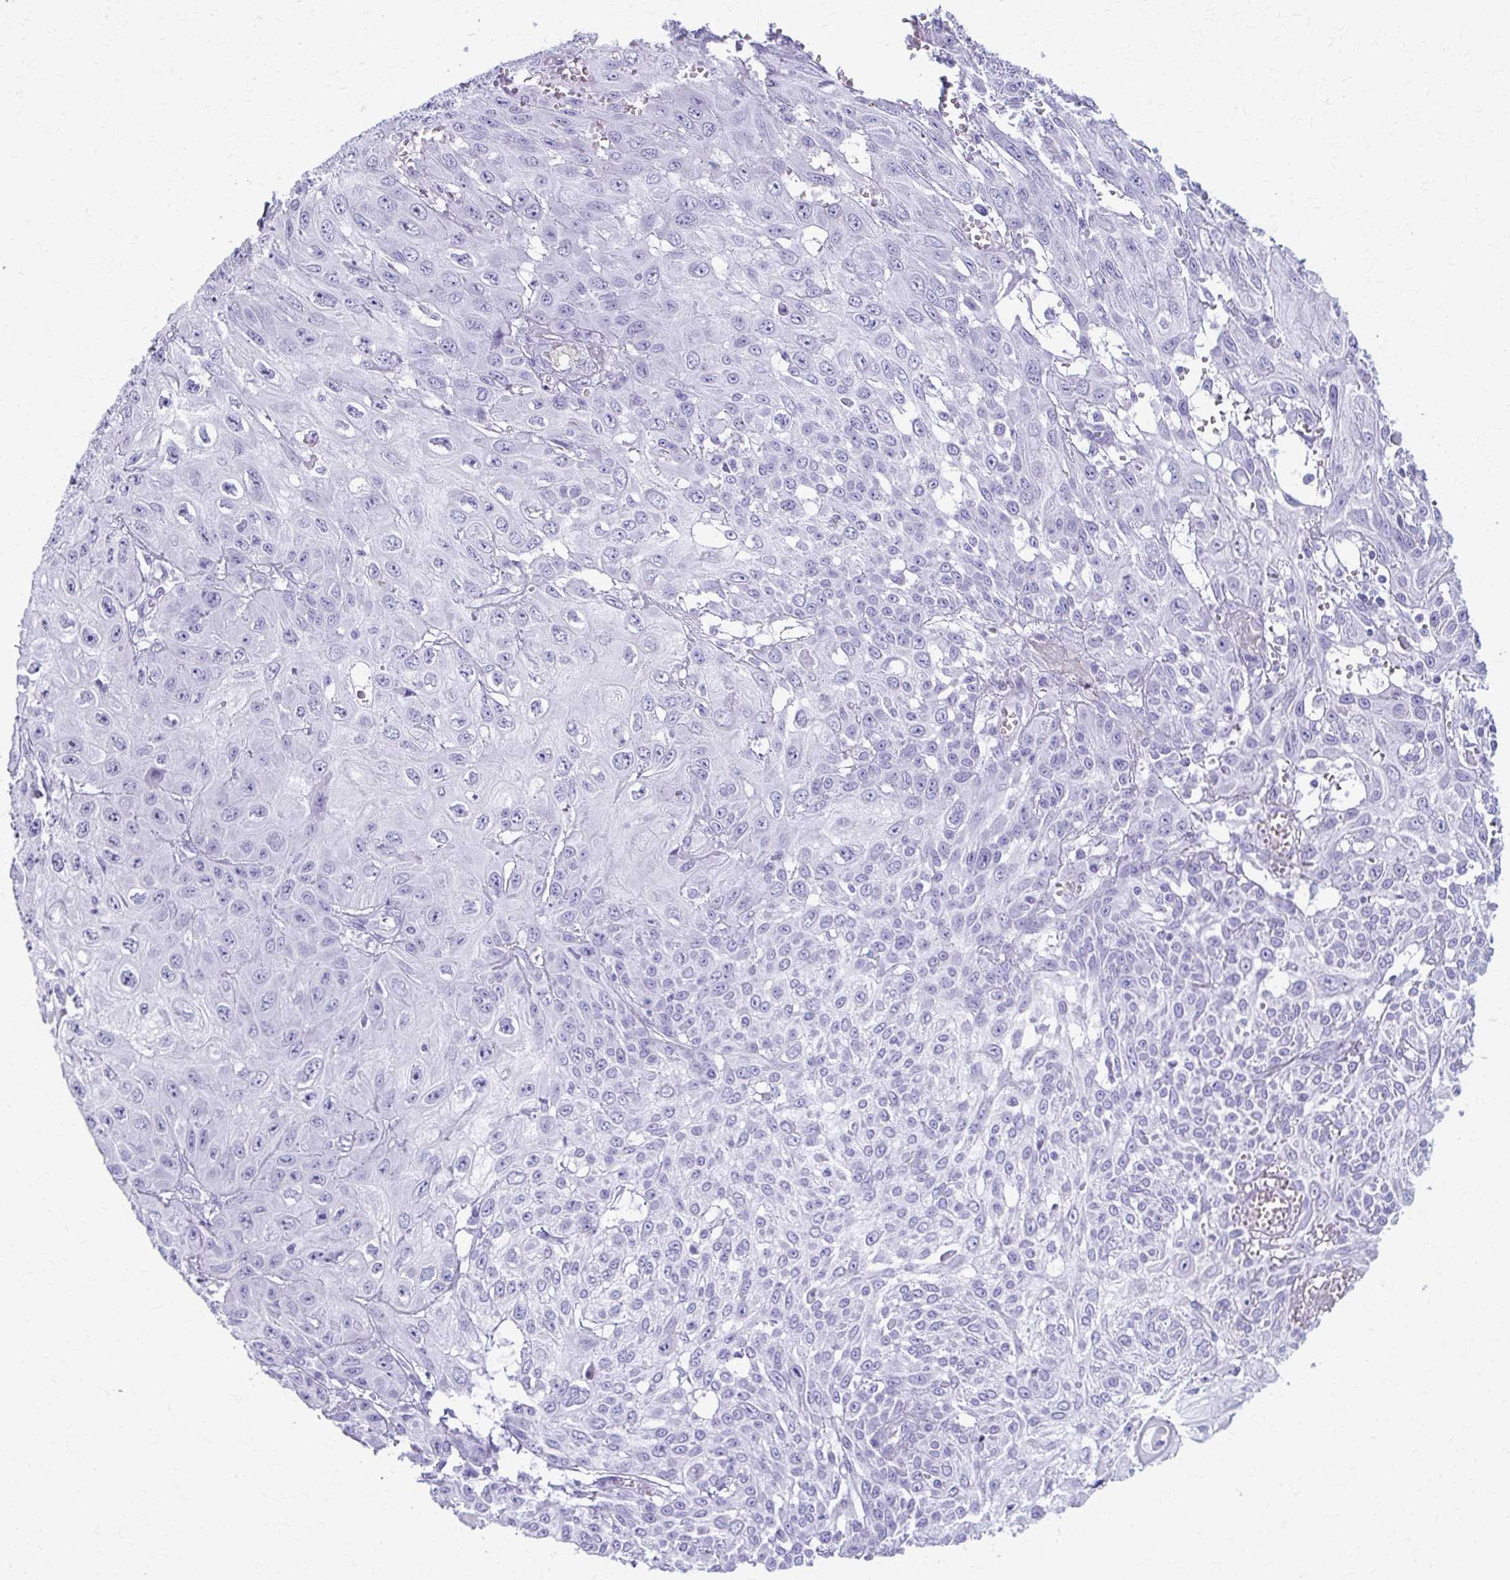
{"staining": {"intensity": "negative", "quantity": "none", "location": "none"}, "tissue": "skin cancer", "cell_type": "Tumor cells", "image_type": "cancer", "snomed": [{"axis": "morphology", "description": "Squamous cell carcinoma, NOS"}, {"axis": "topography", "description": "Skin"}, {"axis": "topography", "description": "Vulva"}], "caption": "This is an IHC histopathology image of squamous cell carcinoma (skin). There is no expression in tumor cells.", "gene": "MPLKIP", "patient": {"sex": "female", "age": 71}}